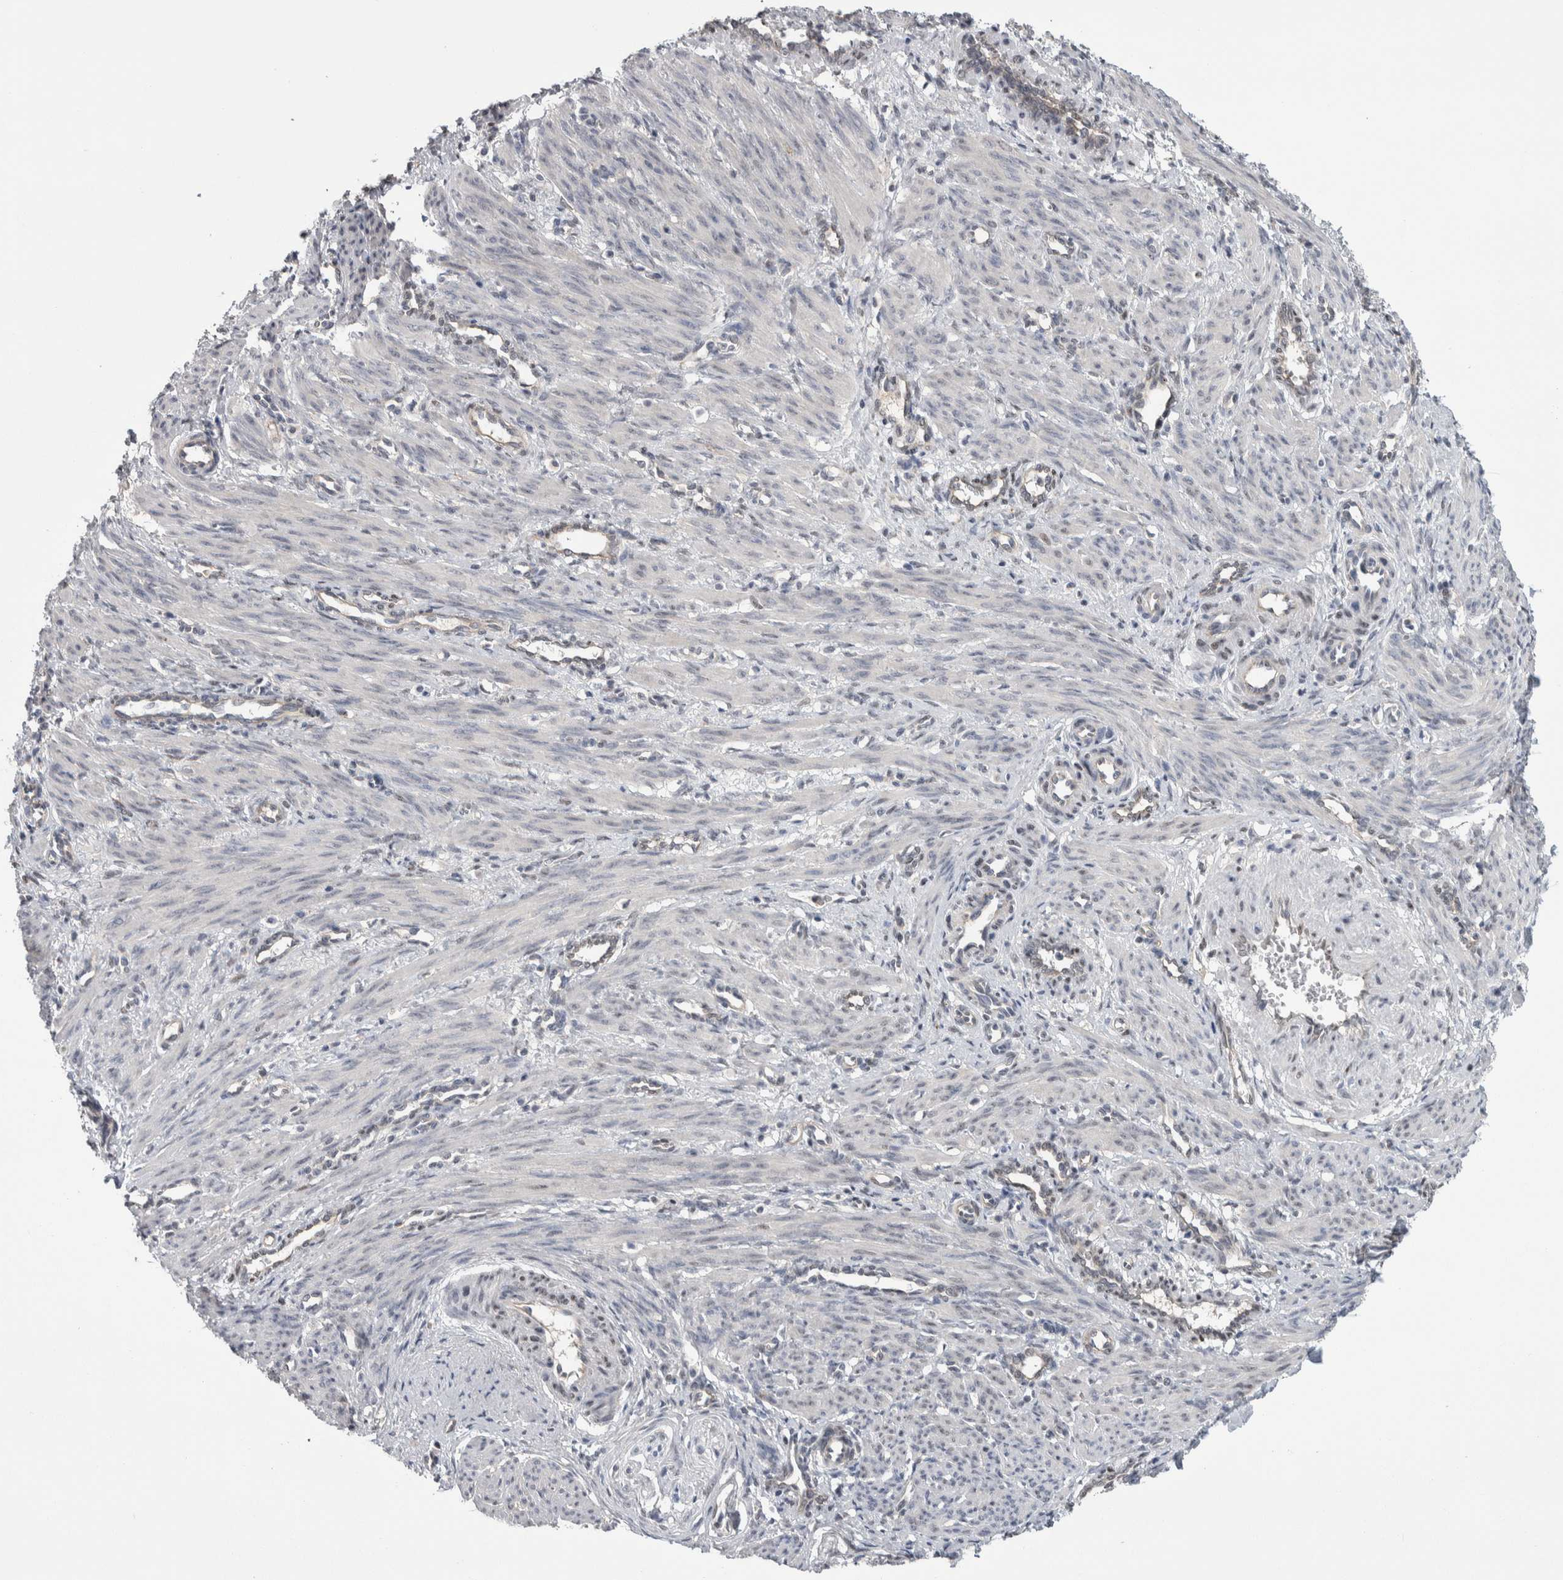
{"staining": {"intensity": "weak", "quantity": "<25%", "location": "nuclear"}, "tissue": "smooth muscle", "cell_type": "Smooth muscle cells", "image_type": "normal", "snomed": [{"axis": "morphology", "description": "Normal tissue, NOS"}, {"axis": "topography", "description": "Endometrium"}], "caption": "The photomicrograph demonstrates no significant expression in smooth muscle cells of smooth muscle.", "gene": "TAX1BP1", "patient": {"sex": "female", "age": 33}}